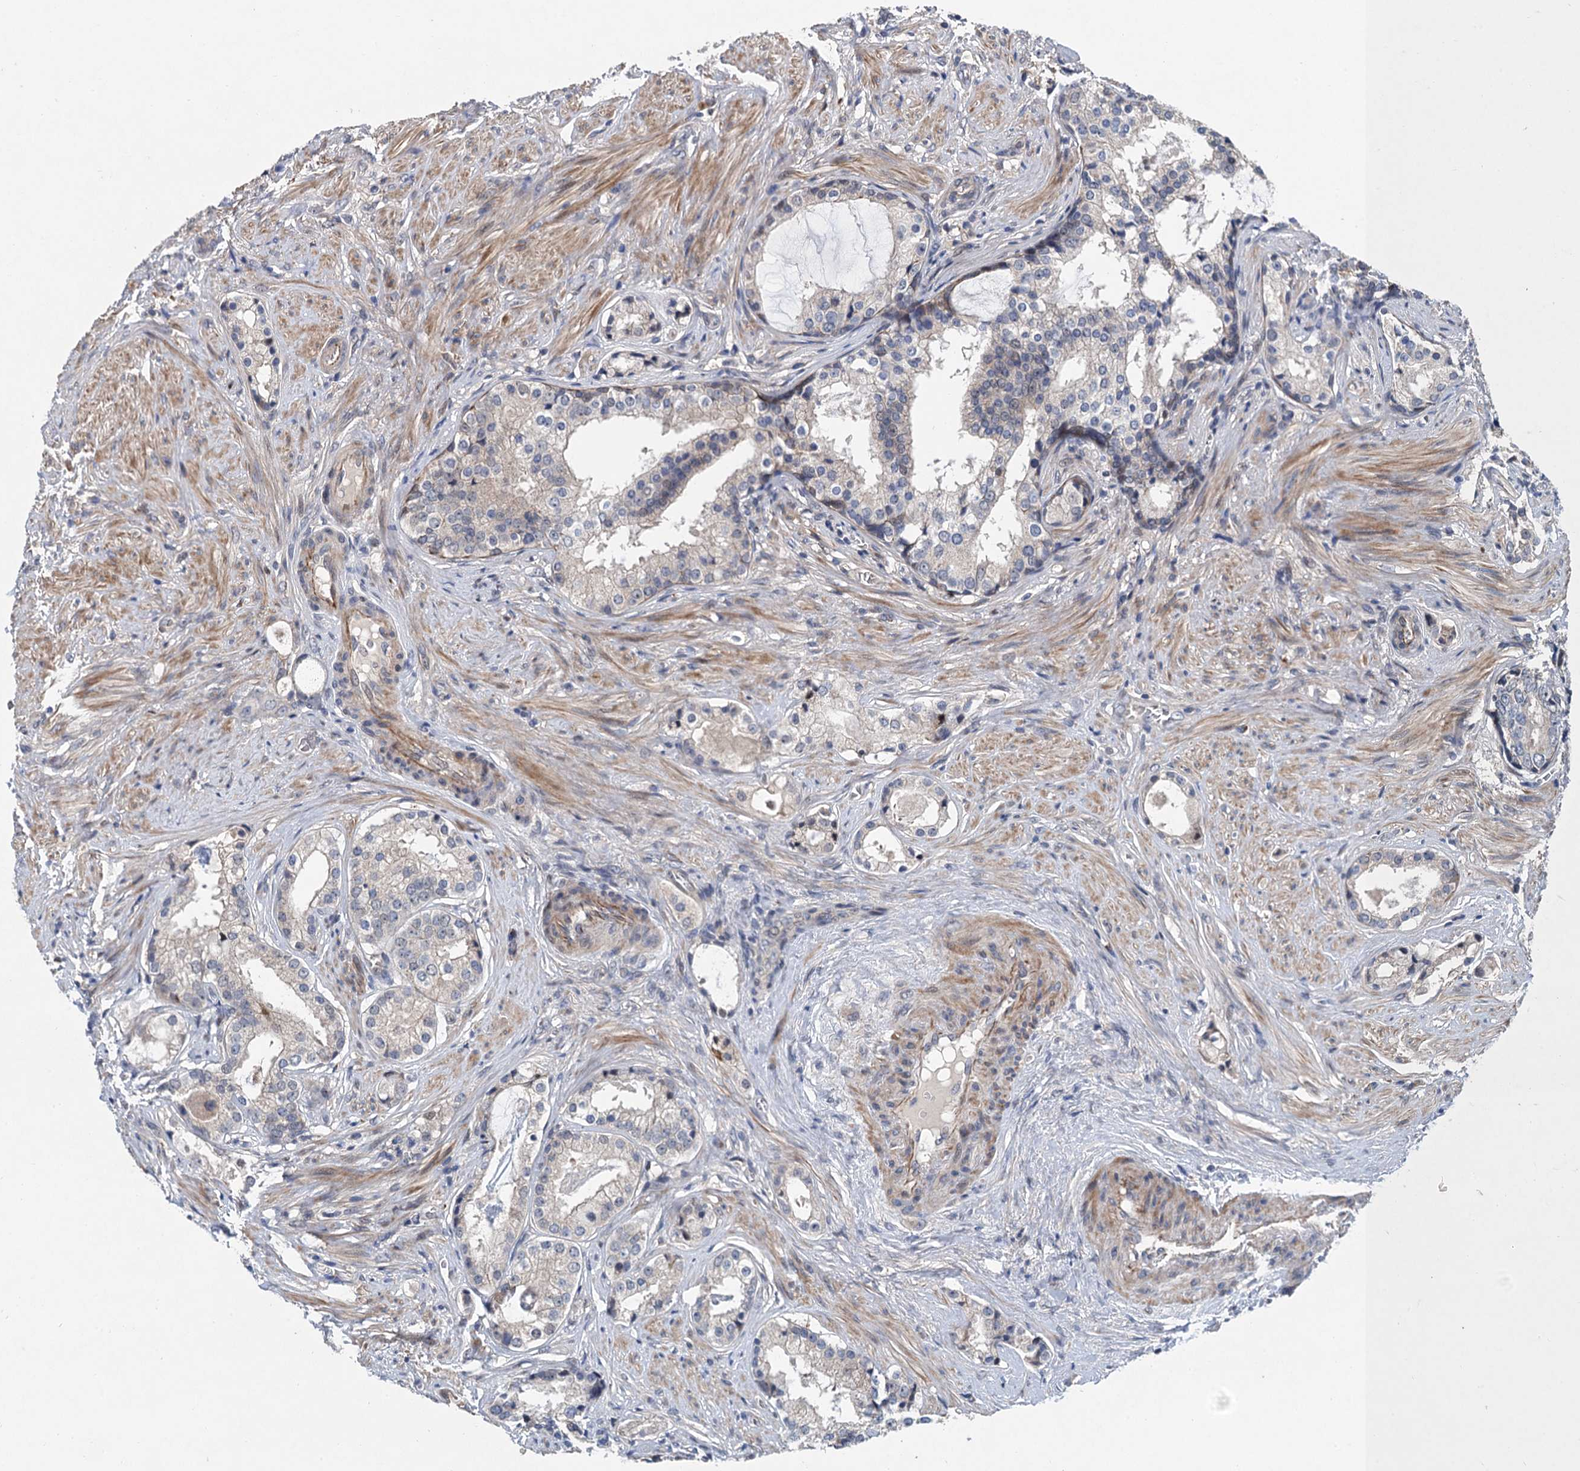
{"staining": {"intensity": "negative", "quantity": "none", "location": "none"}, "tissue": "prostate cancer", "cell_type": "Tumor cells", "image_type": "cancer", "snomed": [{"axis": "morphology", "description": "Adenocarcinoma, High grade"}, {"axis": "topography", "description": "Prostate"}], "caption": "High magnification brightfield microscopy of prostate cancer (high-grade adenocarcinoma) stained with DAB (3,3'-diaminobenzidine) (brown) and counterstained with hematoxylin (blue): tumor cells show no significant staining.", "gene": "TRAF7", "patient": {"sex": "male", "age": 58}}